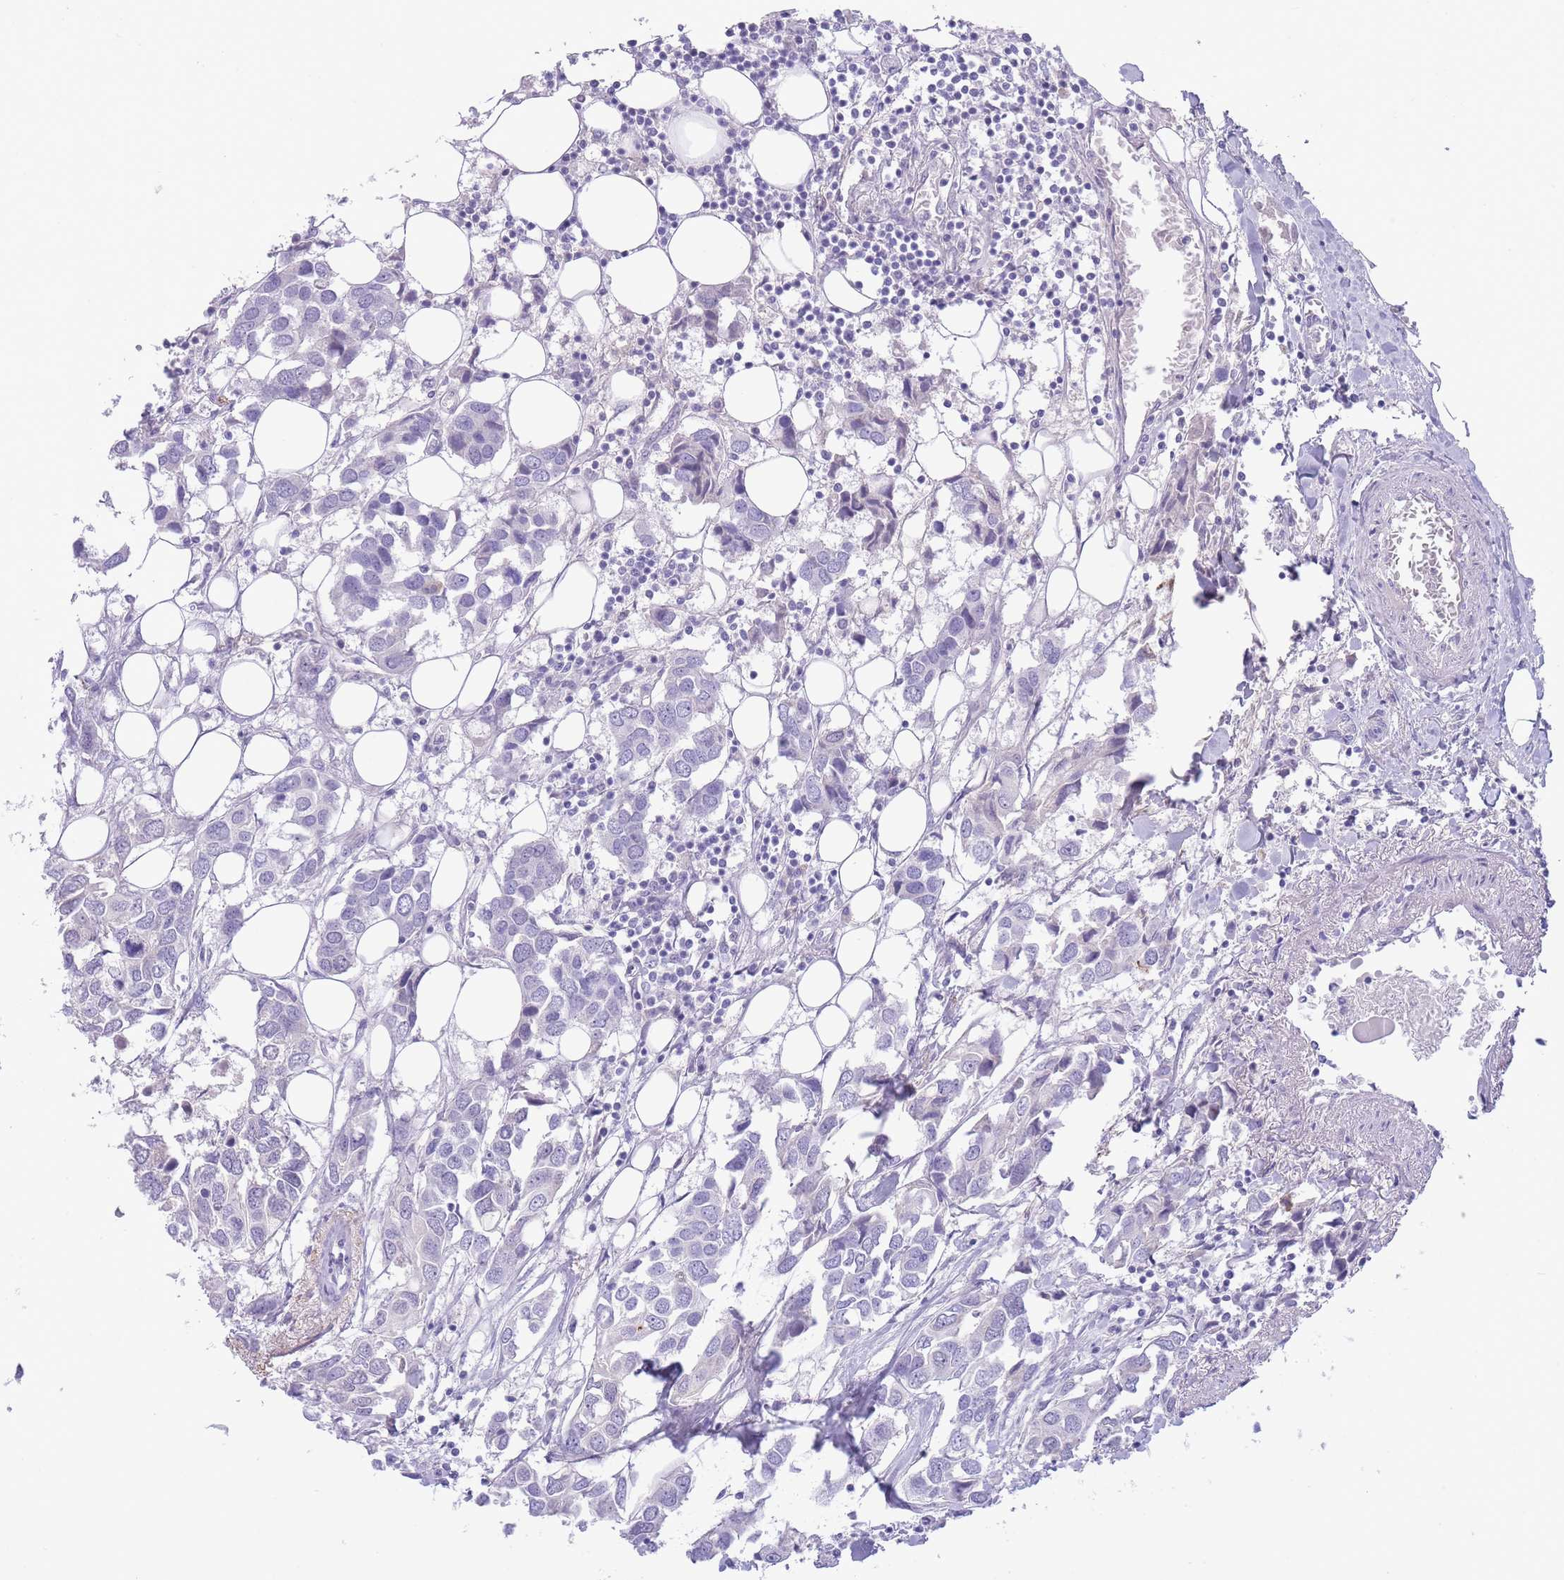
{"staining": {"intensity": "negative", "quantity": "none", "location": "none"}, "tissue": "breast cancer", "cell_type": "Tumor cells", "image_type": "cancer", "snomed": [{"axis": "morphology", "description": "Duct carcinoma"}, {"axis": "topography", "description": "Breast"}], "caption": "High power microscopy histopathology image of an IHC photomicrograph of breast intraductal carcinoma, revealing no significant expression in tumor cells.", "gene": "ASAP3", "patient": {"sex": "female", "age": 83}}